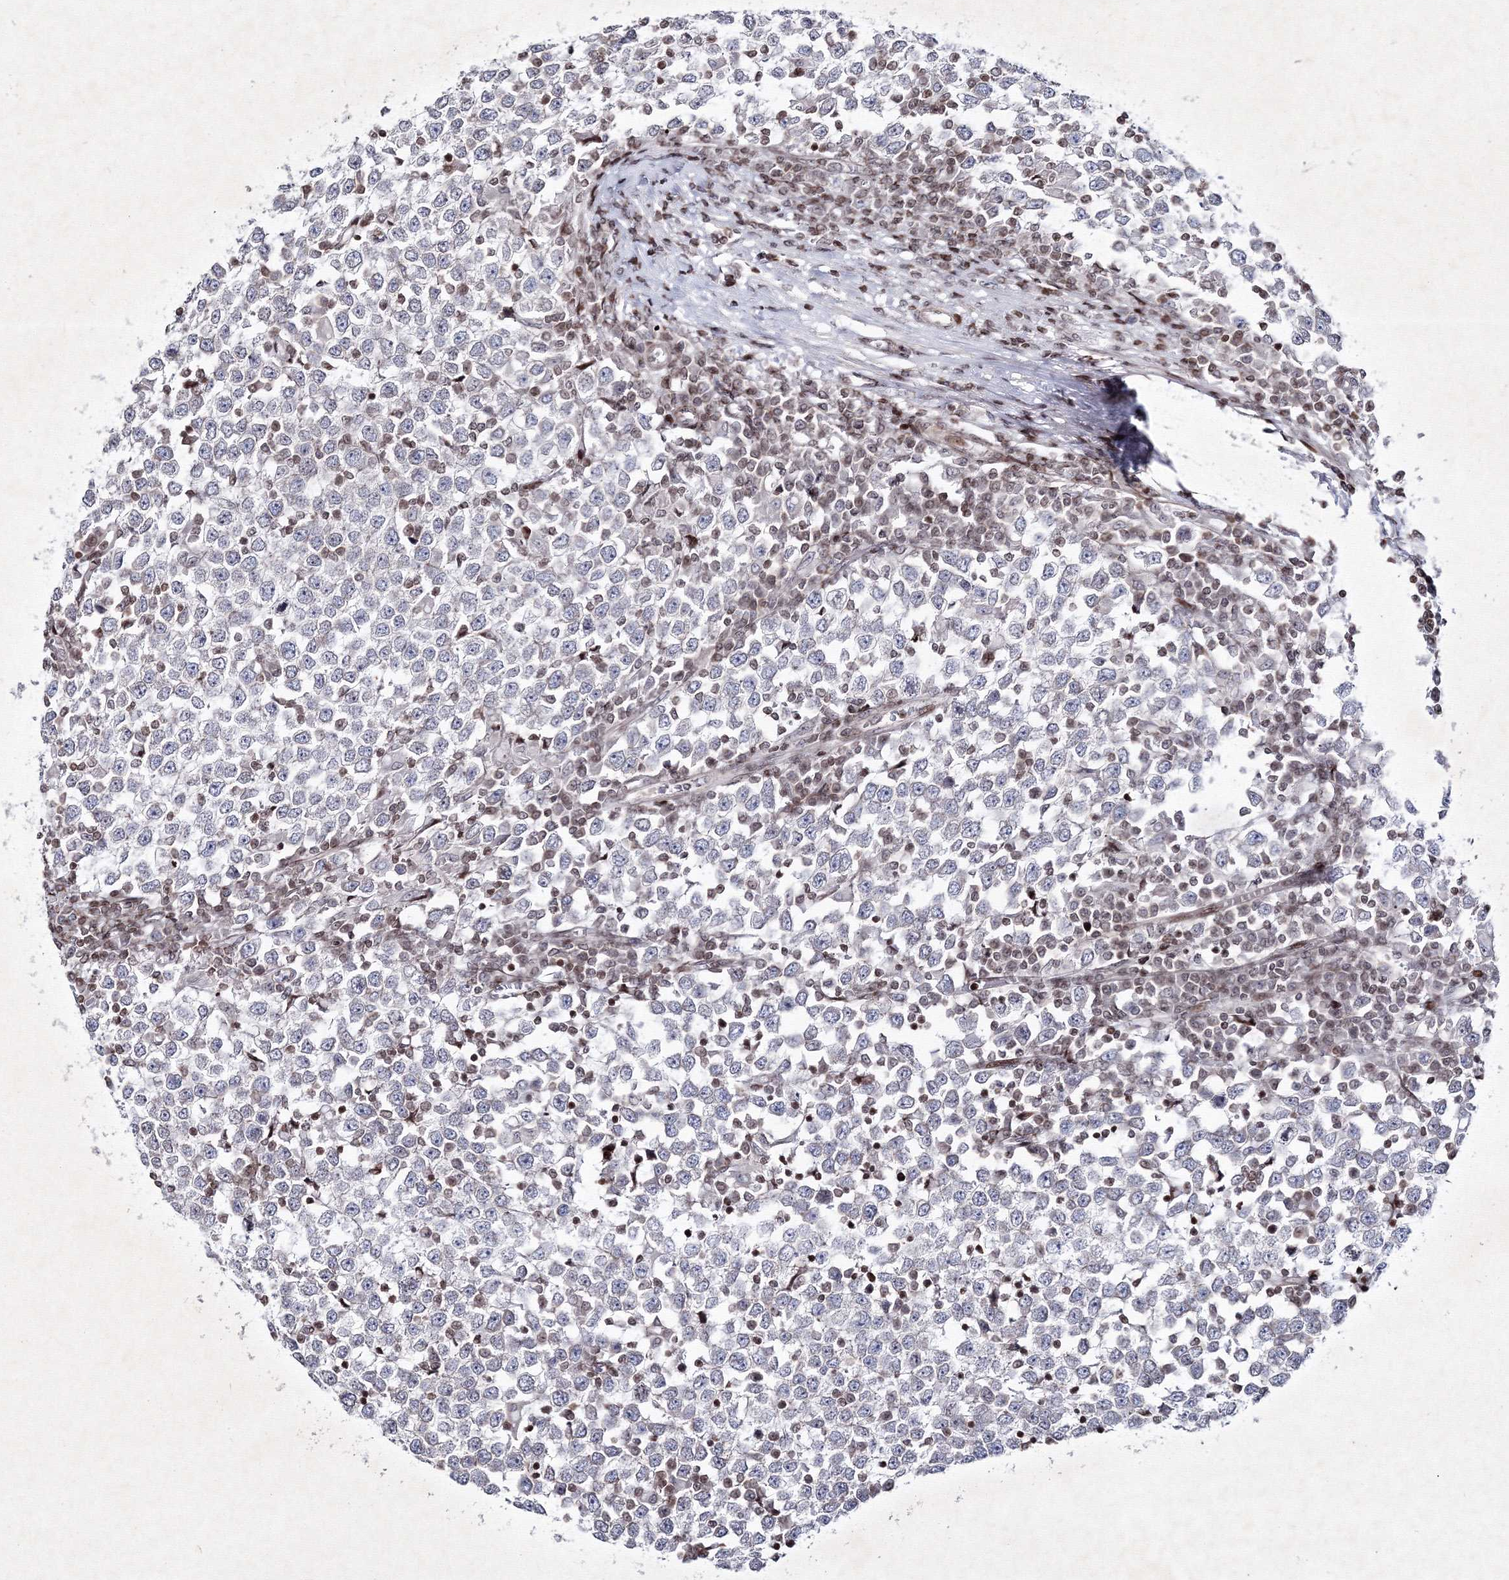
{"staining": {"intensity": "negative", "quantity": "none", "location": "none"}, "tissue": "testis cancer", "cell_type": "Tumor cells", "image_type": "cancer", "snomed": [{"axis": "morphology", "description": "Seminoma, NOS"}, {"axis": "topography", "description": "Testis"}], "caption": "Testis cancer (seminoma) was stained to show a protein in brown. There is no significant positivity in tumor cells. (DAB immunohistochemistry (IHC) with hematoxylin counter stain).", "gene": "SMIM29", "patient": {"sex": "male", "age": 65}}